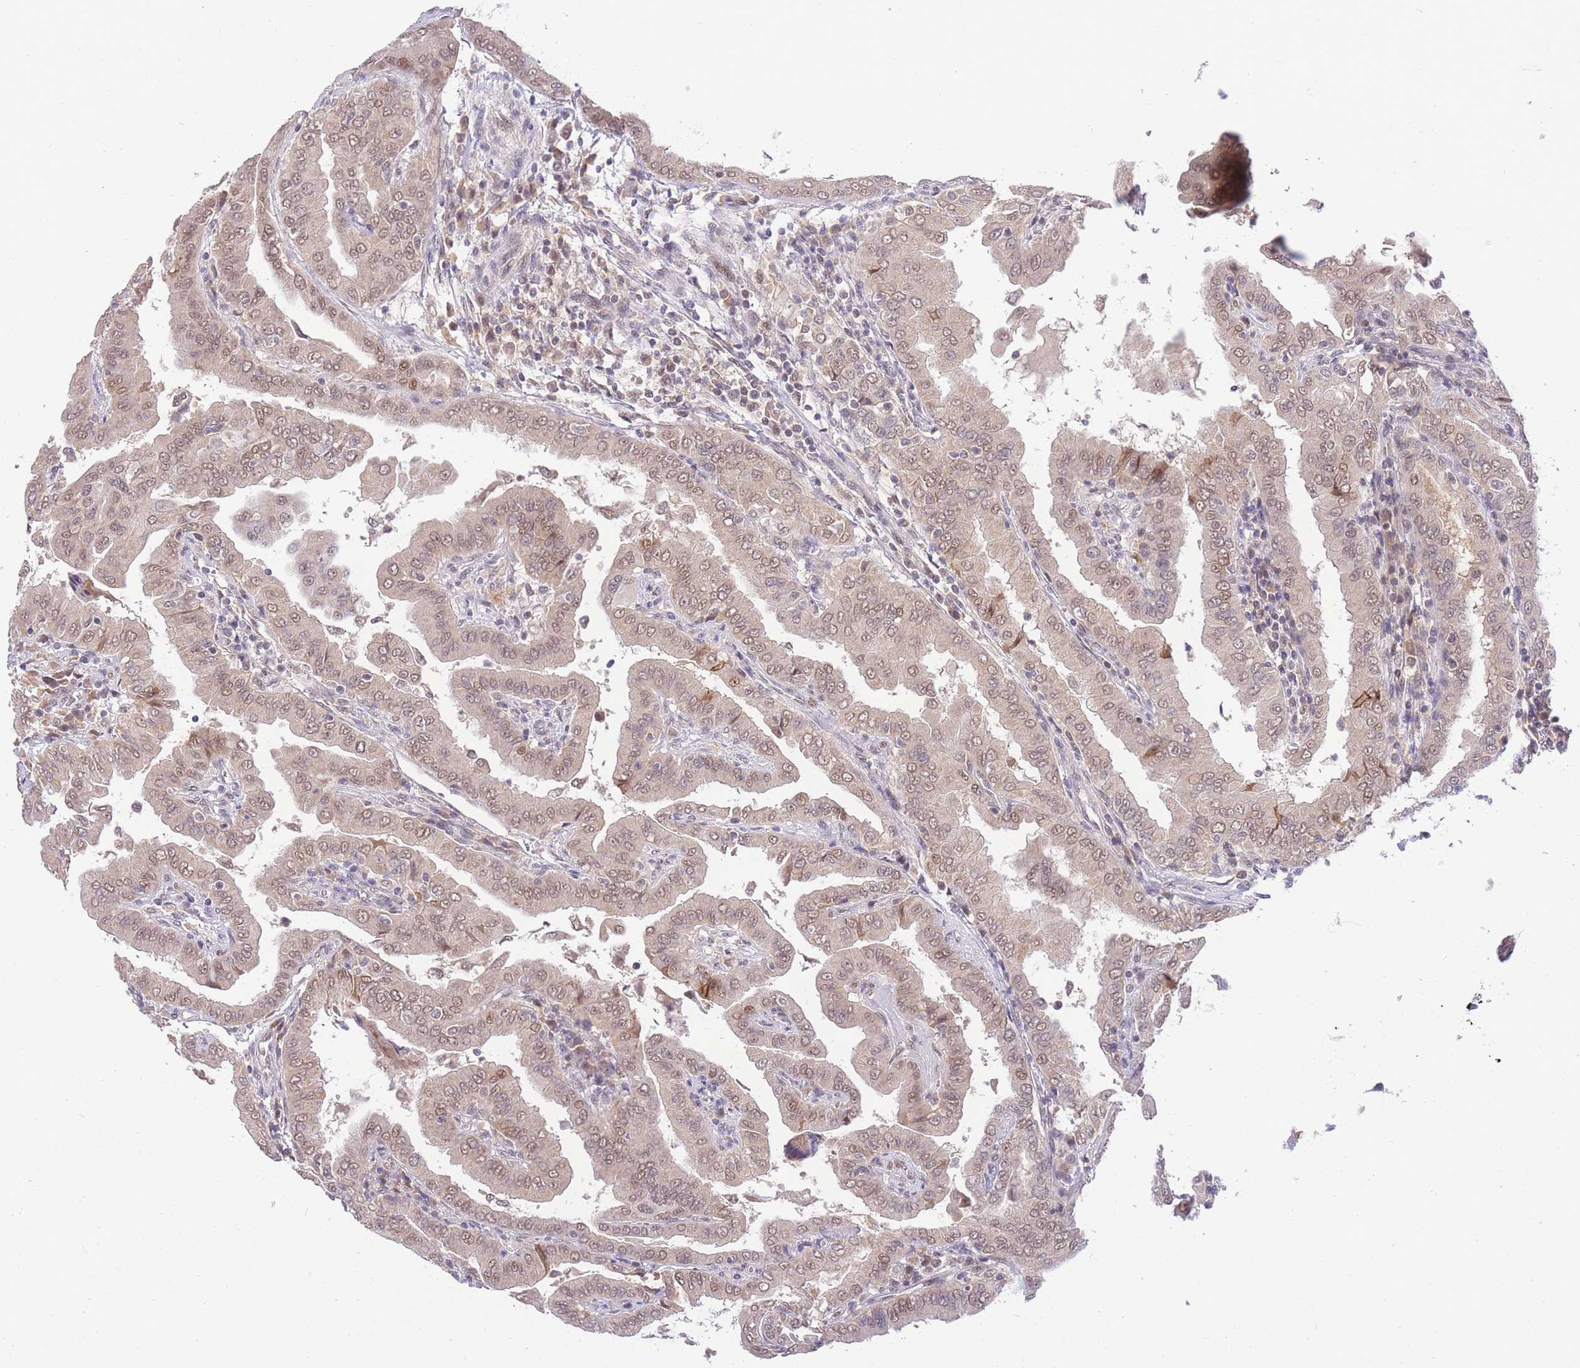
{"staining": {"intensity": "moderate", "quantity": ">75%", "location": "cytoplasmic/membranous,nuclear"}, "tissue": "thyroid cancer", "cell_type": "Tumor cells", "image_type": "cancer", "snomed": [{"axis": "morphology", "description": "Papillary adenocarcinoma, NOS"}, {"axis": "topography", "description": "Thyroid gland"}], "caption": "Immunohistochemistry photomicrograph of neoplastic tissue: thyroid papillary adenocarcinoma stained using immunohistochemistry (IHC) demonstrates medium levels of moderate protein expression localized specifically in the cytoplasmic/membranous and nuclear of tumor cells, appearing as a cytoplasmic/membranous and nuclear brown color.", "gene": "PUS10", "patient": {"sex": "male", "age": 33}}